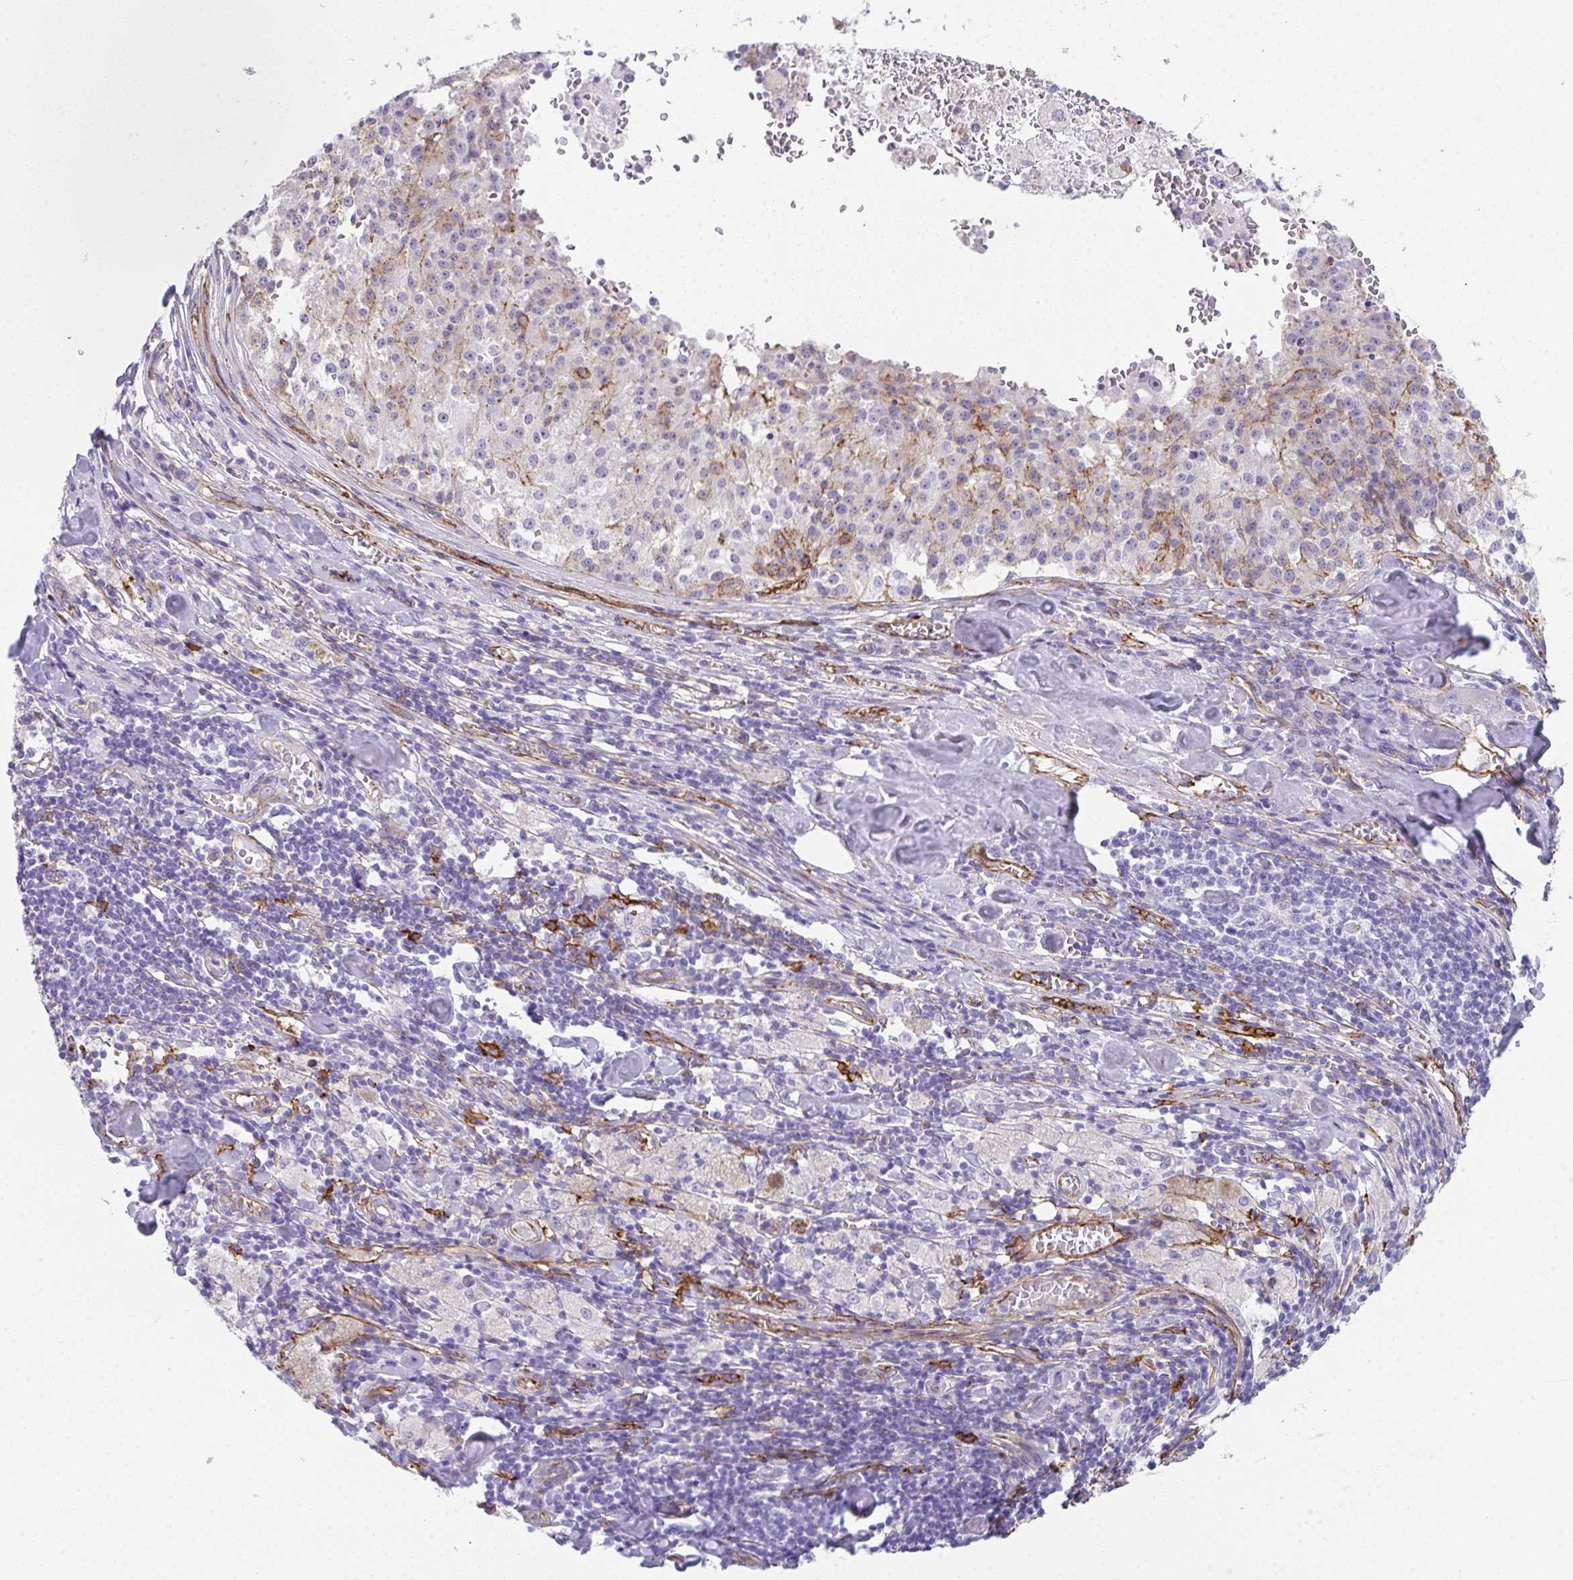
{"staining": {"intensity": "moderate", "quantity": "<25%", "location": "cytoplasmic/membranous"}, "tissue": "melanoma", "cell_type": "Tumor cells", "image_type": "cancer", "snomed": [{"axis": "morphology", "description": "Malignant melanoma, Metastatic site"}, {"axis": "topography", "description": "Lymph node"}], "caption": "Moderate cytoplasmic/membranous staining for a protein is appreciated in about <25% of tumor cells of melanoma using immunohistochemistry.", "gene": "DBN1", "patient": {"sex": "female", "age": 64}}